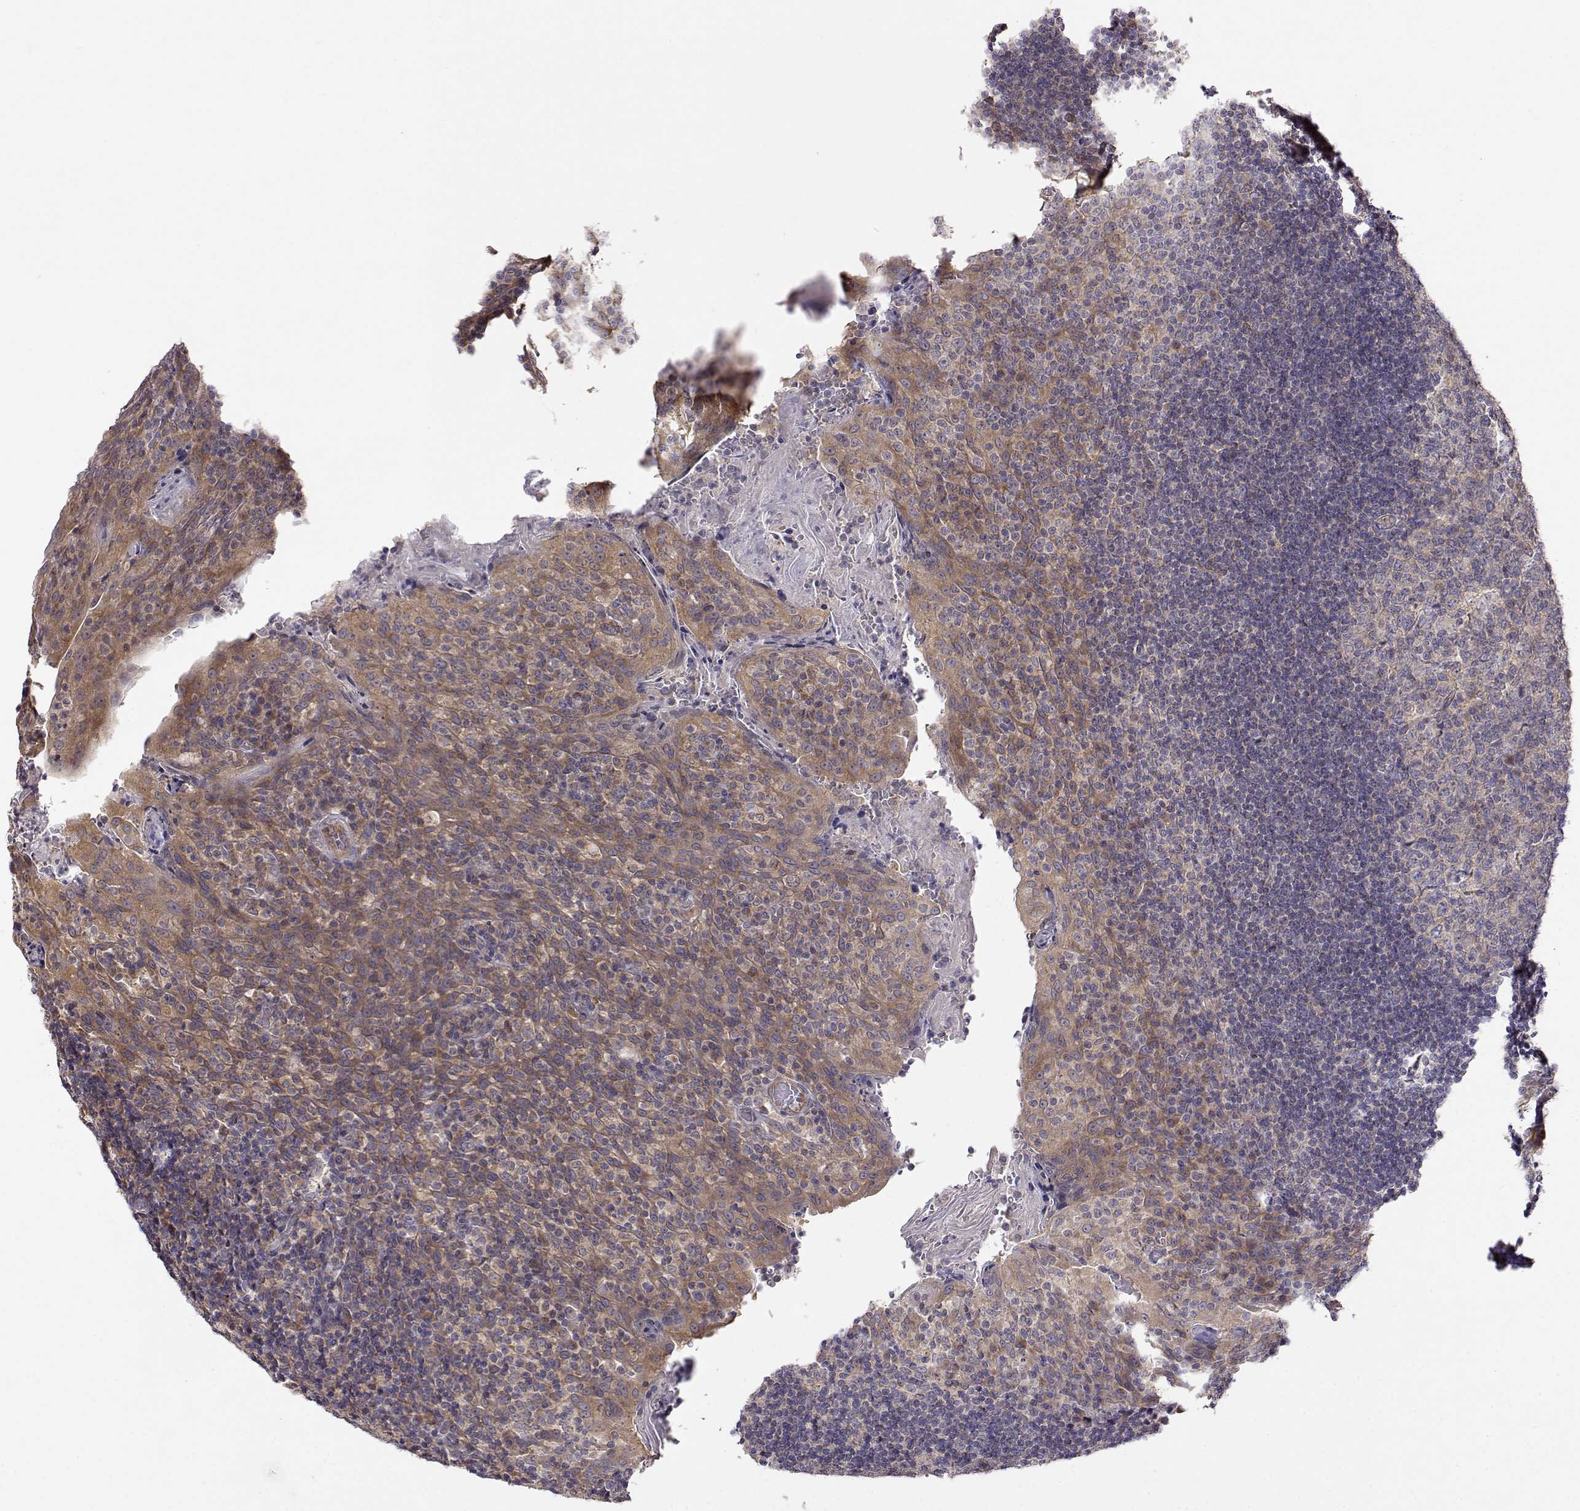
{"staining": {"intensity": "weak", "quantity": "25%-75%", "location": "cytoplasmic/membranous"}, "tissue": "tonsil", "cell_type": "Germinal center cells", "image_type": "normal", "snomed": [{"axis": "morphology", "description": "Normal tissue, NOS"}, {"axis": "topography", "description": "Tonsil"}], "caption": "Germinal center cells demonstrate weak cytoplasmic/membranous staining in approximately 25%-75% of cells in benign tonsil.", "gene": "PAIP1", "patient": {"sex": "male", "age": 17}}